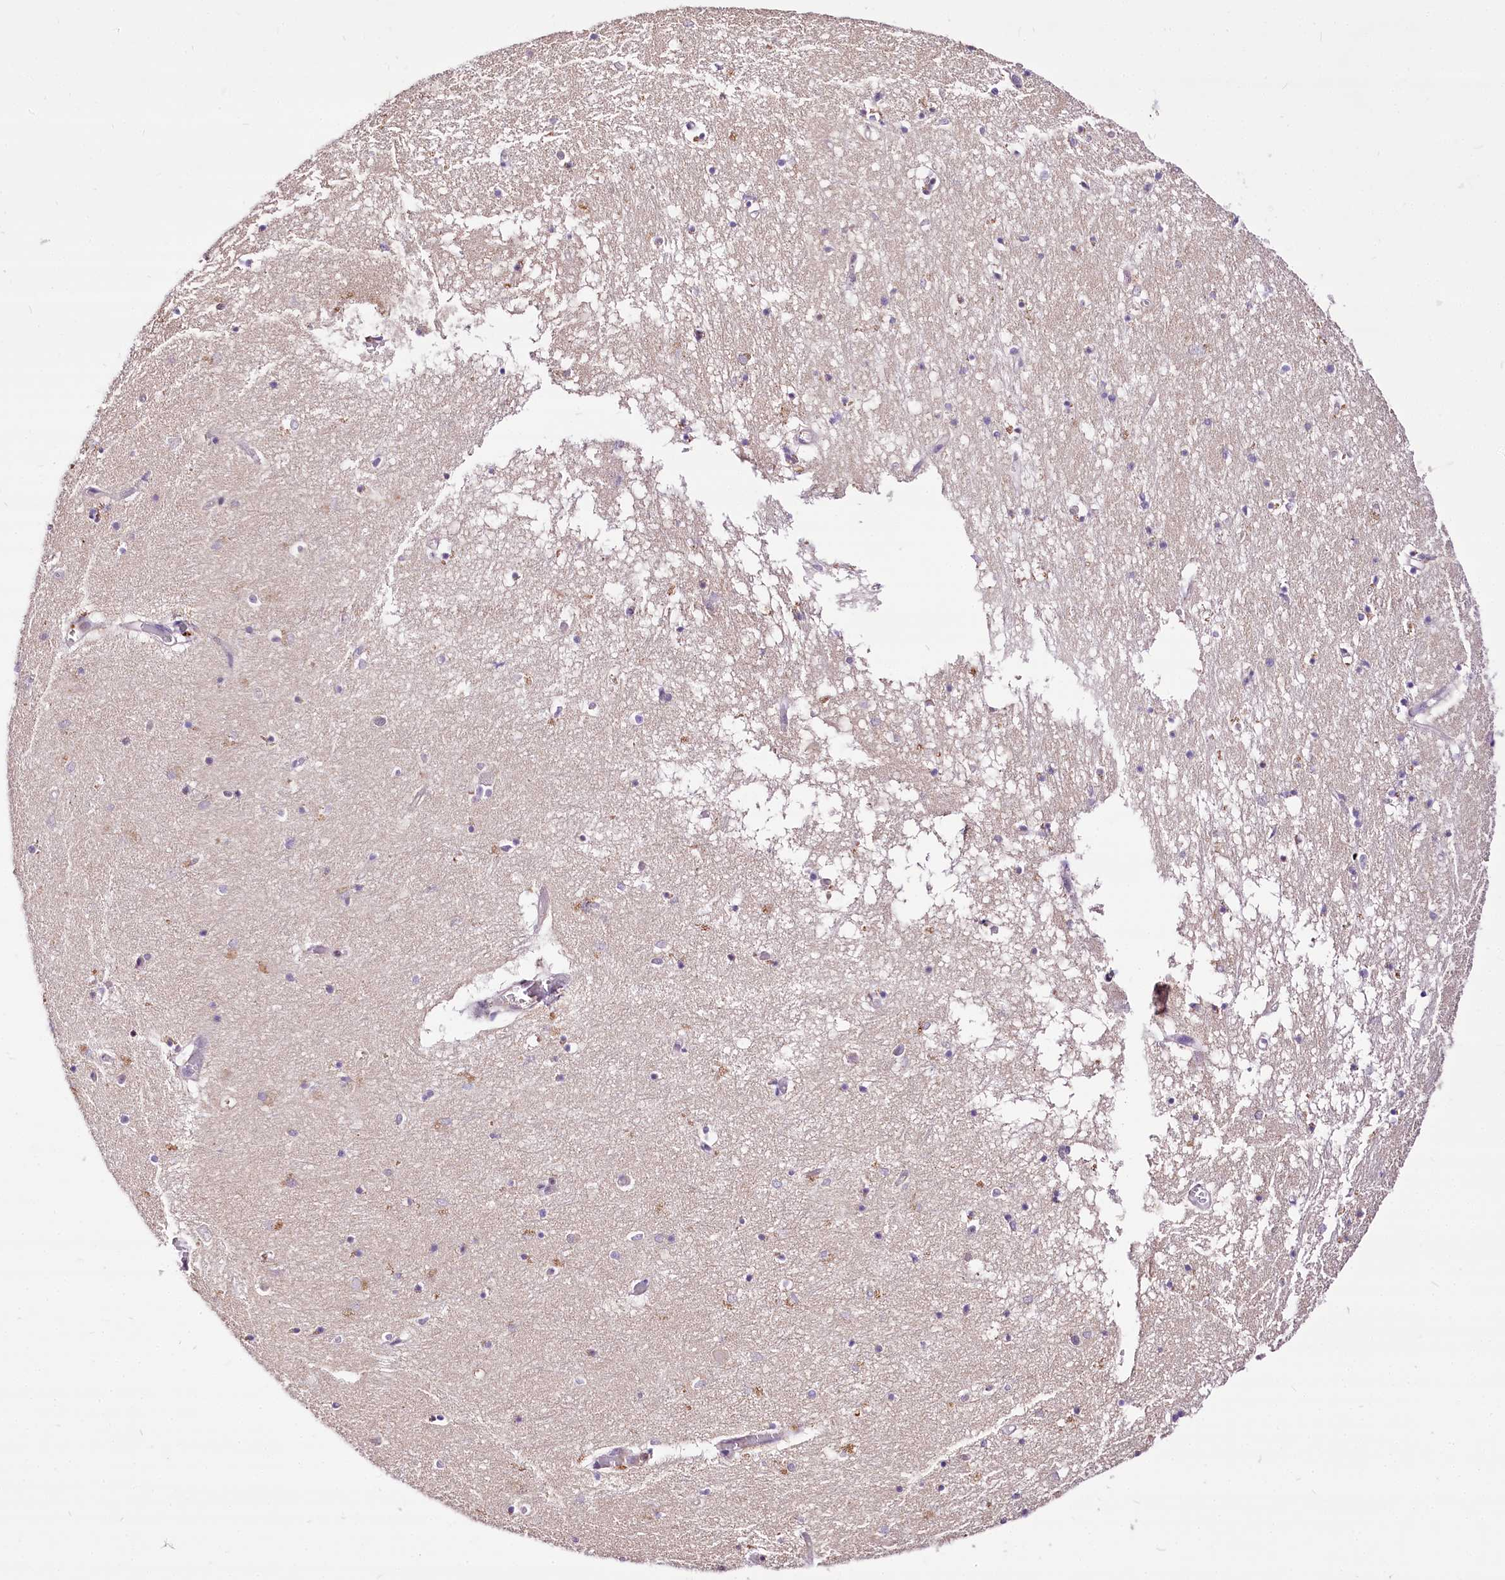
{"staining": {"intensity": "weak", "quantity": "<25%", "location": "cytoplasmic/membranous"}, "tissue": "hippocampus", "cell_type": "Glial cells", "image_type": "normal", "snomed": [{"axis": "morphology", "description": "Normal tissue, NOS"}, {"axis": "topography", "description": "Hippocampus"}], "caption": "IHC histopathology image of normal hippocampus: human hippocampus stained with DAB reveals no significant protein staining in glial cells. The staining is performed using DAB brown chromogen with nuclei counter-stained in using hematoxylin.", "gene": "POLA2", "patient": {"sex": "male", "age": 70}}